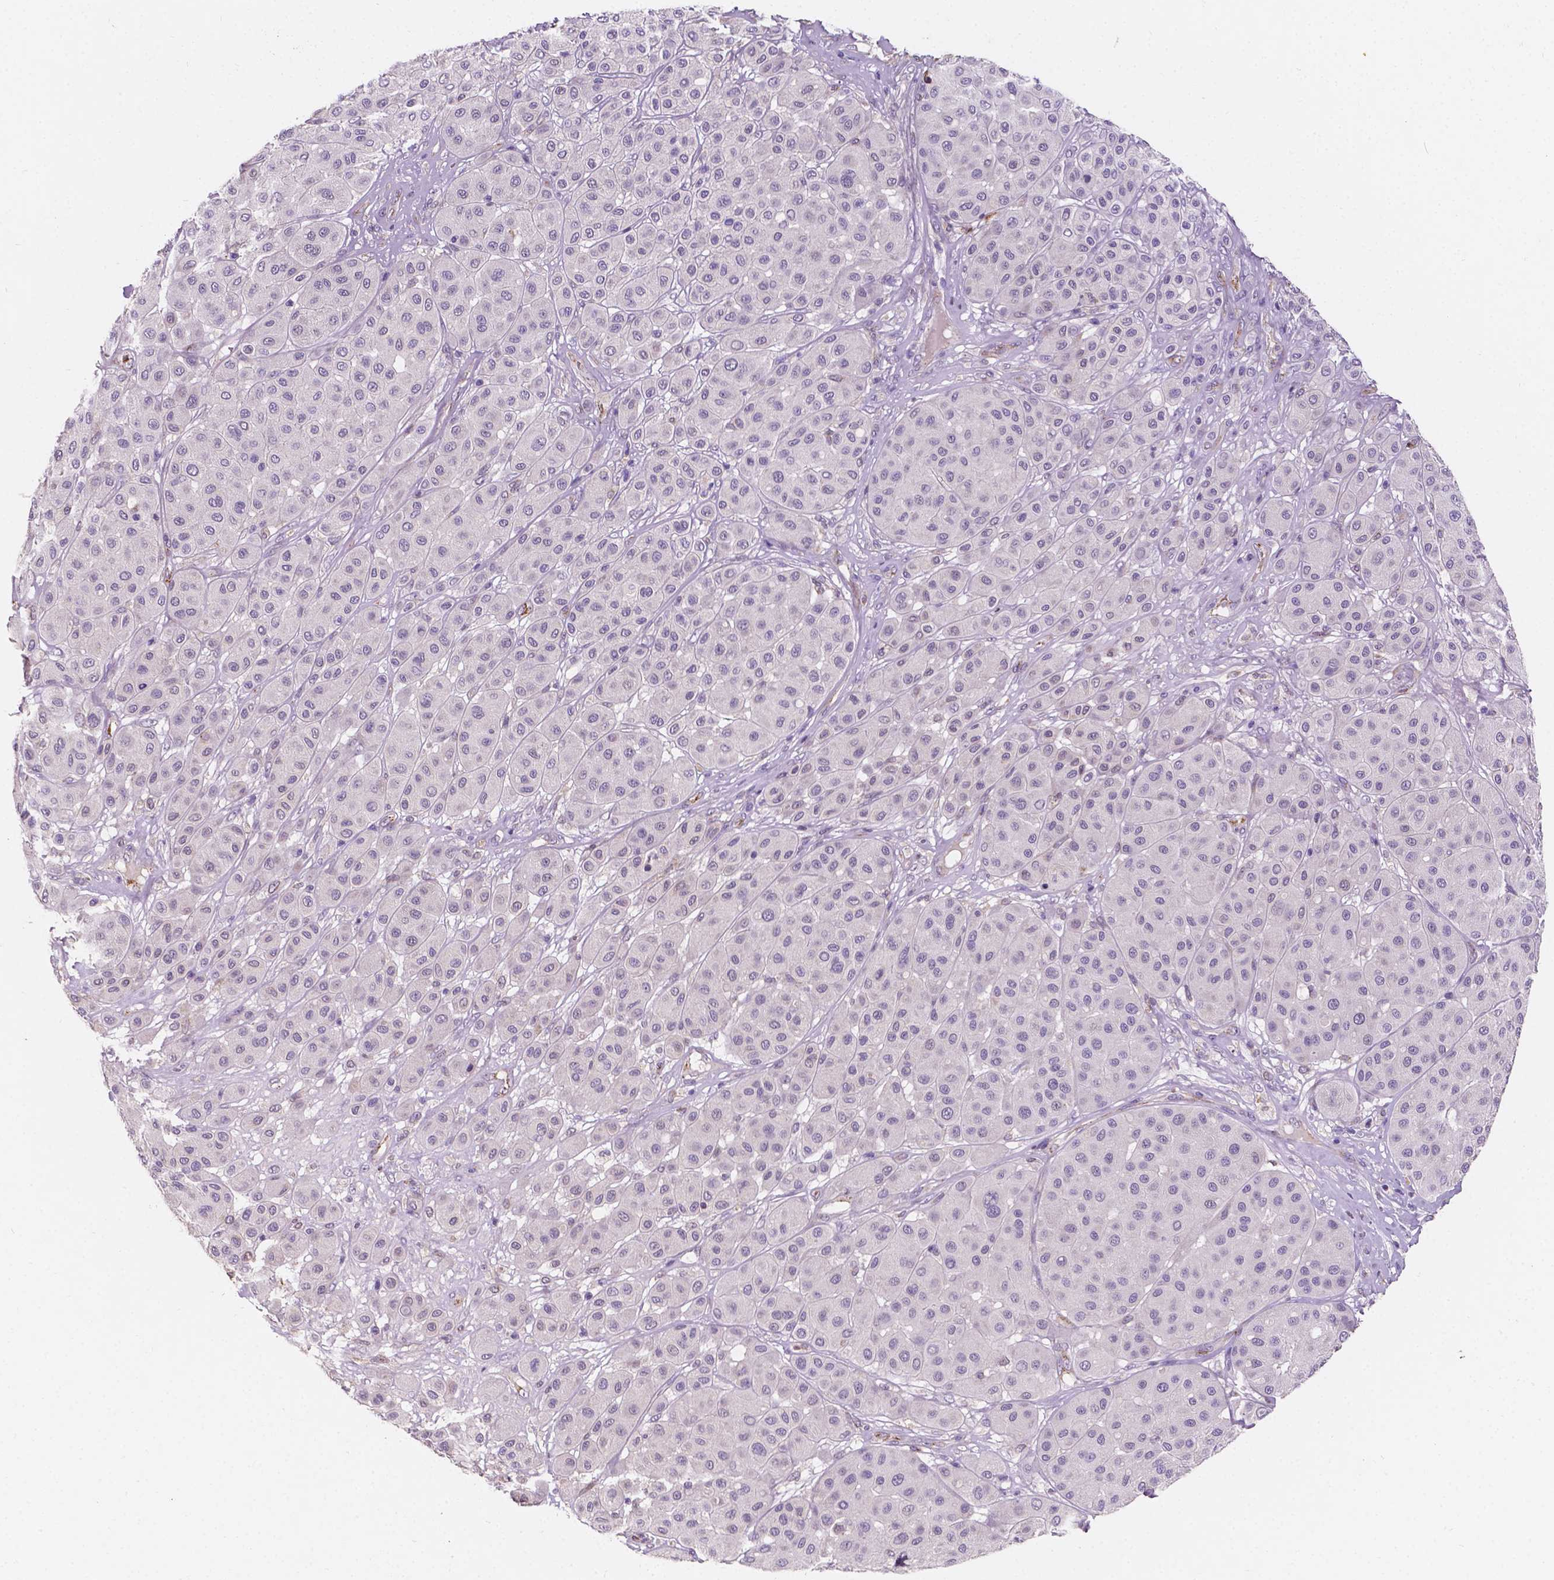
{"staining": {"intensity": "negative", "quantity": "none", "location": "none"}, "tissue": "melanoma", "cell_type": "Tumor cells", "image_type": "cancer", "snomed": [{"axis": "morphology", "description": "Malignant melanoma, Metastatic site"}, {"axis": "topography", "description": "Smooth muscle"}], "caption": "High power microscopy photomicrograph of an immunohistochemistry micrograph of melanoma, revealing no significant expression in tumor cells.", "gene": "SLC22A4", "patient": {"sex": "male", "age": 41}}